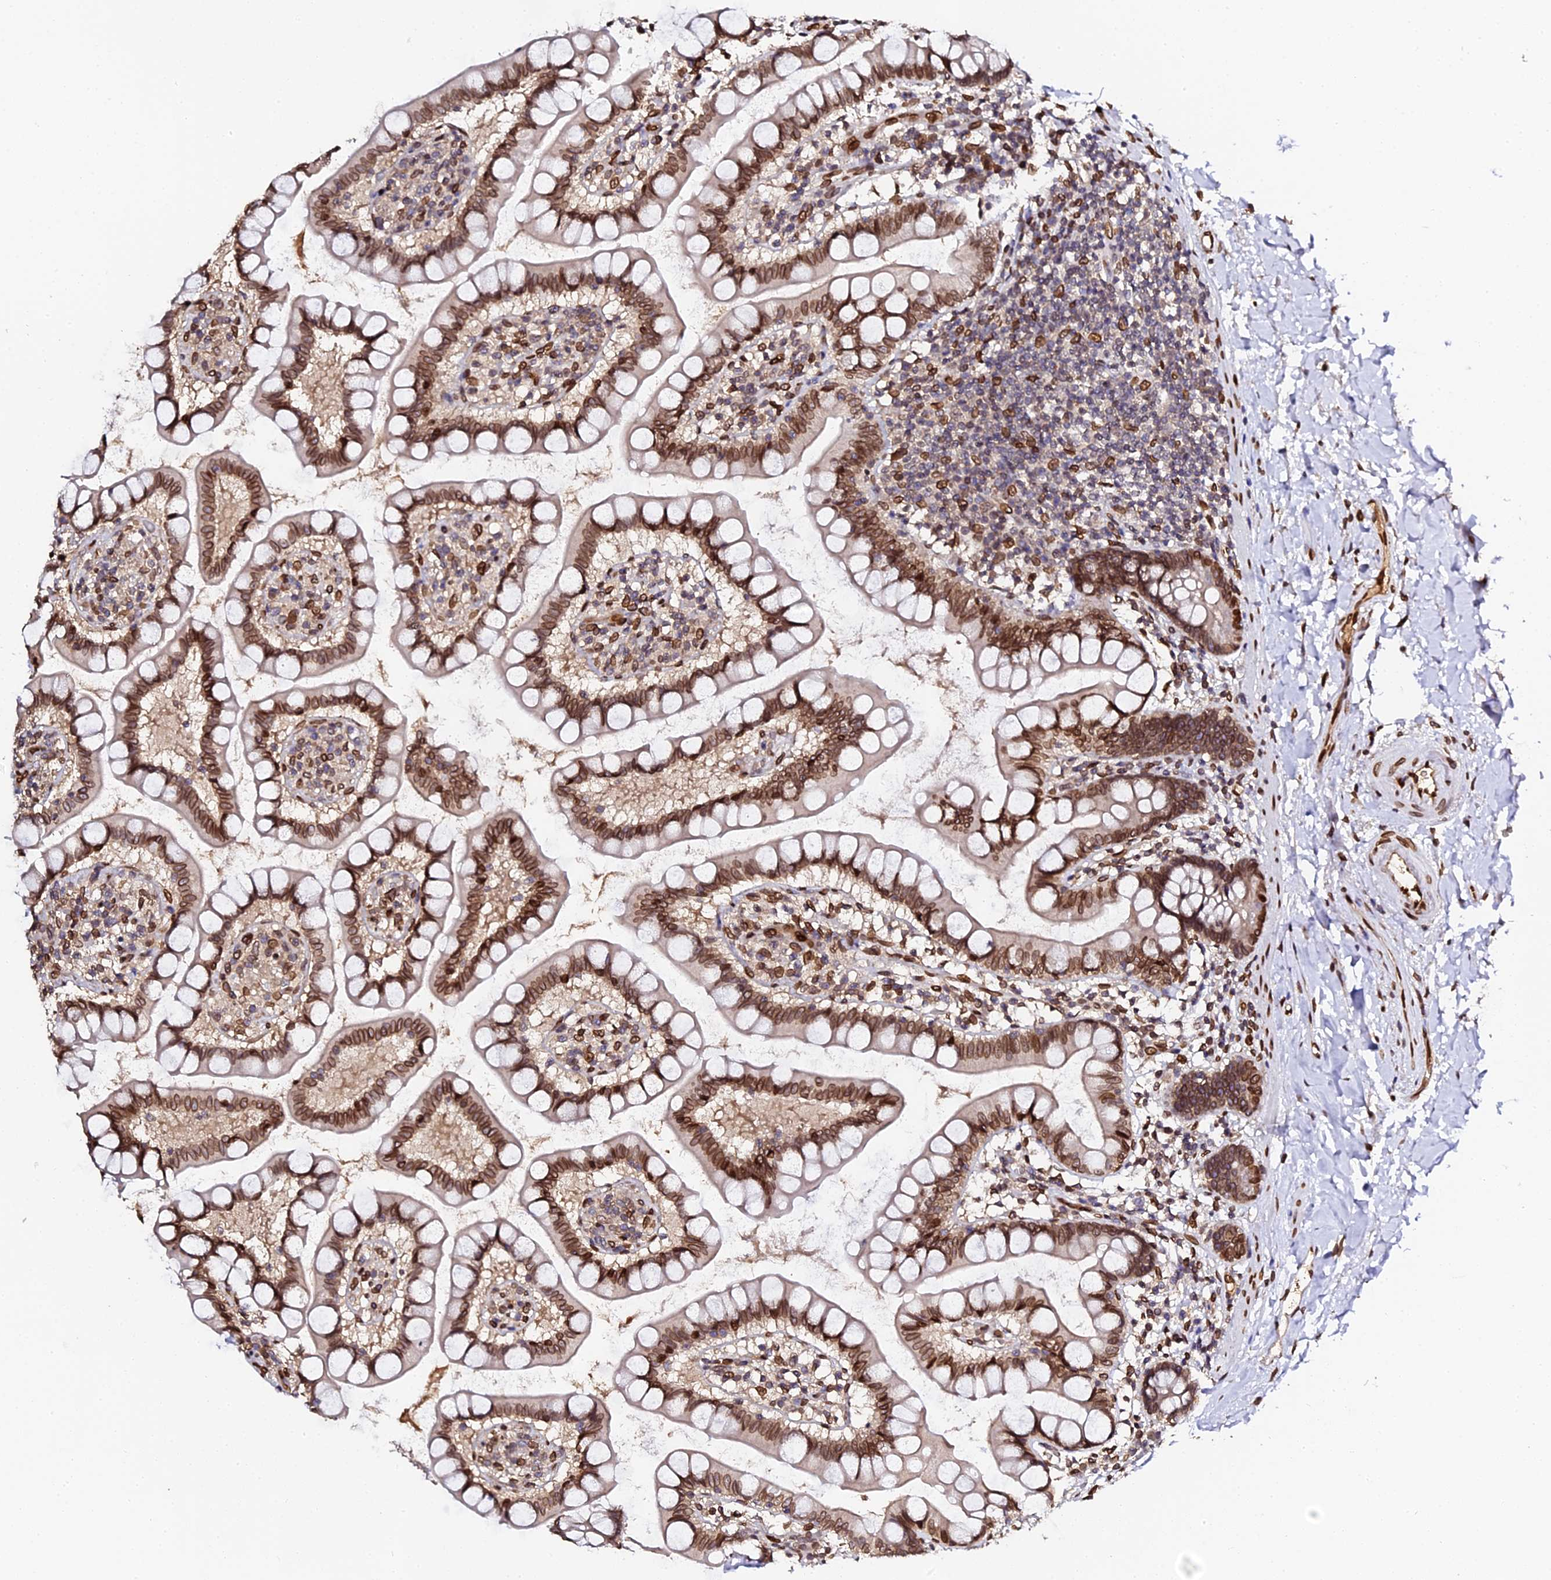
{"staining": {"intensity": "moderate", "quantity": ">75%", "location": "cytoplasmic/membranous,nuclear"}, "tissue": "small intestine", "cell_type": "Glandular cells", "image_type": "normal", "snomed": [{"axis": "morphology", "description": "Normal tissue, NOS"}, {"axis": "topography", "description": "Small intestine"}], "caption": "Immunohistochemical staining of normal human small intestine demonstrates moderate cytoplasmic/membranous,nuclear protein expression in about >75% of glandular cells. The staining was performed using DAB, with brown indicating positive protein expression. Nuclei are stained blue with hematoxylin.", "gene": "ANAPC5", "patient": {"sex": "female", "age": 84}}